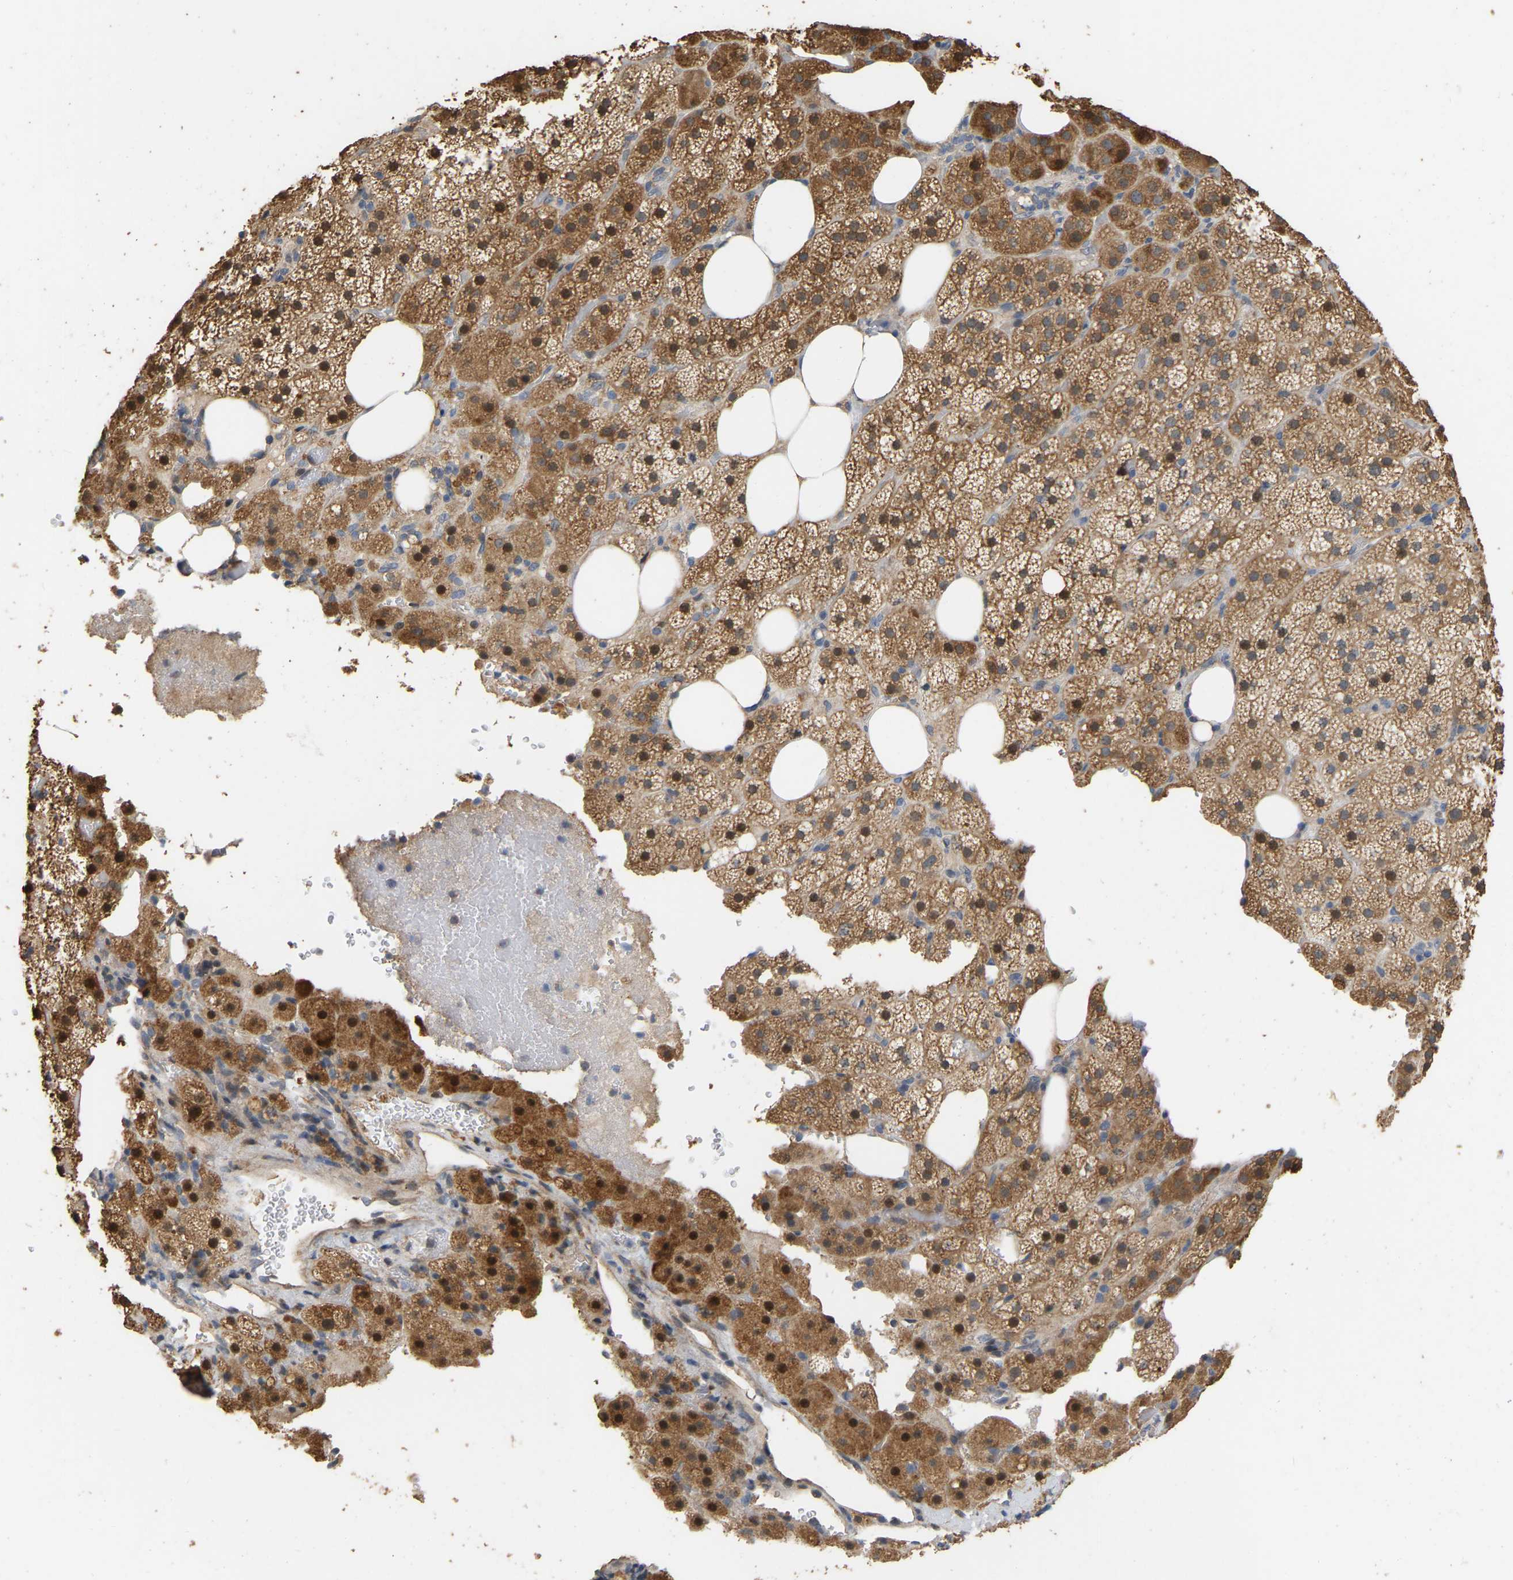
{"staining": {"intensity": "moderate", "quantity": ">75%", "location": "cytoplasmic/membranous,nuclear"}, "tissue": "adrenal gland", "cell_type": "Glandular cells", "image_type": "normal", "snomed": [{"axis": "morphology", "description": "Normal tissue, NOS"}, {"axis": "topography", "description": "Adrenal gland"}], "caption": "Moderate cytoplasmic/membranous,nuclear positivity for a protein is present in about >75% of glandular cells of normal adrenal gland using immunohistochemistry (IHC).", "gene": "NCS1", "patient": {"sex": "female", "age": 59}}